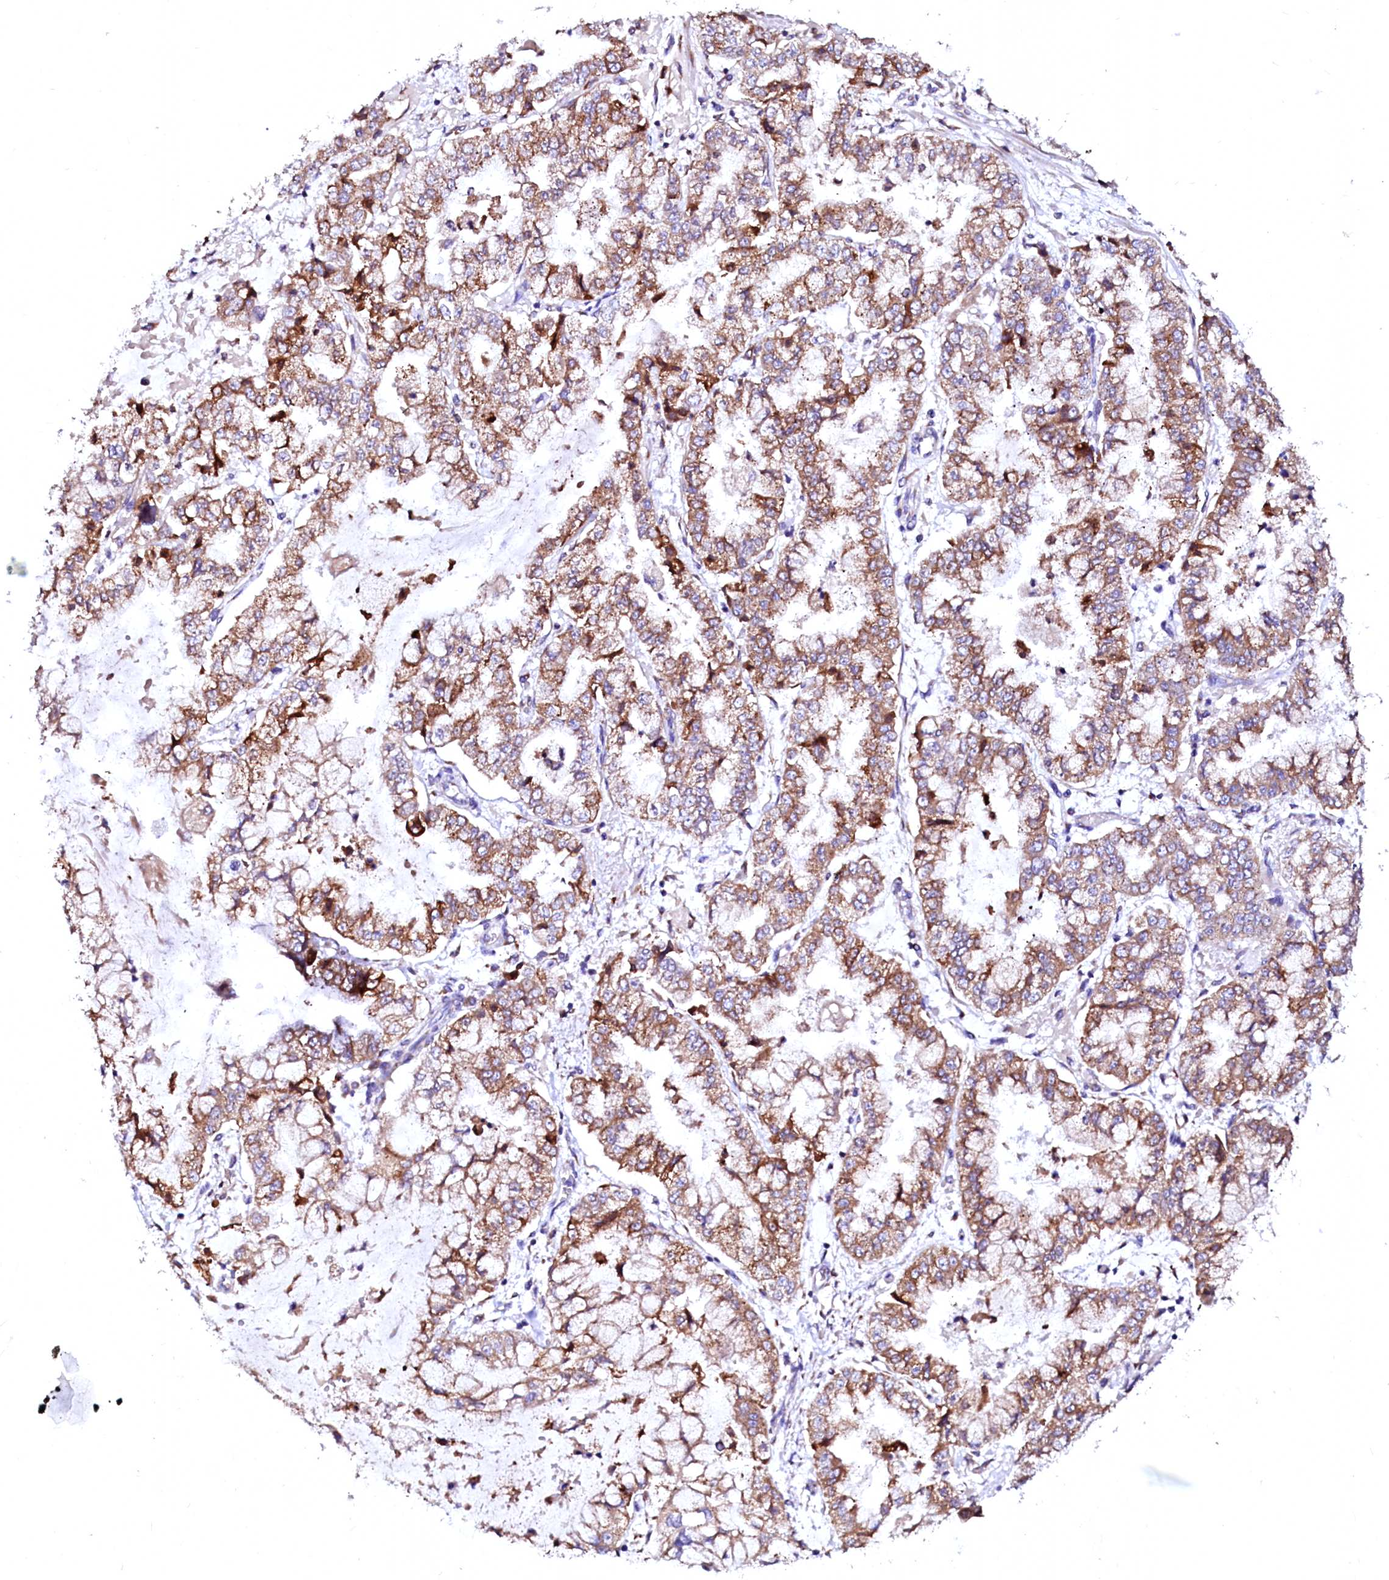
{"staining": {"intensity": "moderate", "quantity": ">75%", "location": "cytoplasmic/membranous"}, "tissue": "stomach cancer", "cell_type": "Tumor cells", "image_type": "cancer", "snomed": [{"axis": "morphology", "description": "Adenocarcinoma, NOS"}, {"axis": "topography", "description": "Stomach"}], "caption": "Stomach cancer stained with a brown dye exhibits moderate cytoplasmic/membranous positive staining in about >75% of tumor cells.", "gene": "LMAN1", "patient": {"sex": "male", "age": 76}}